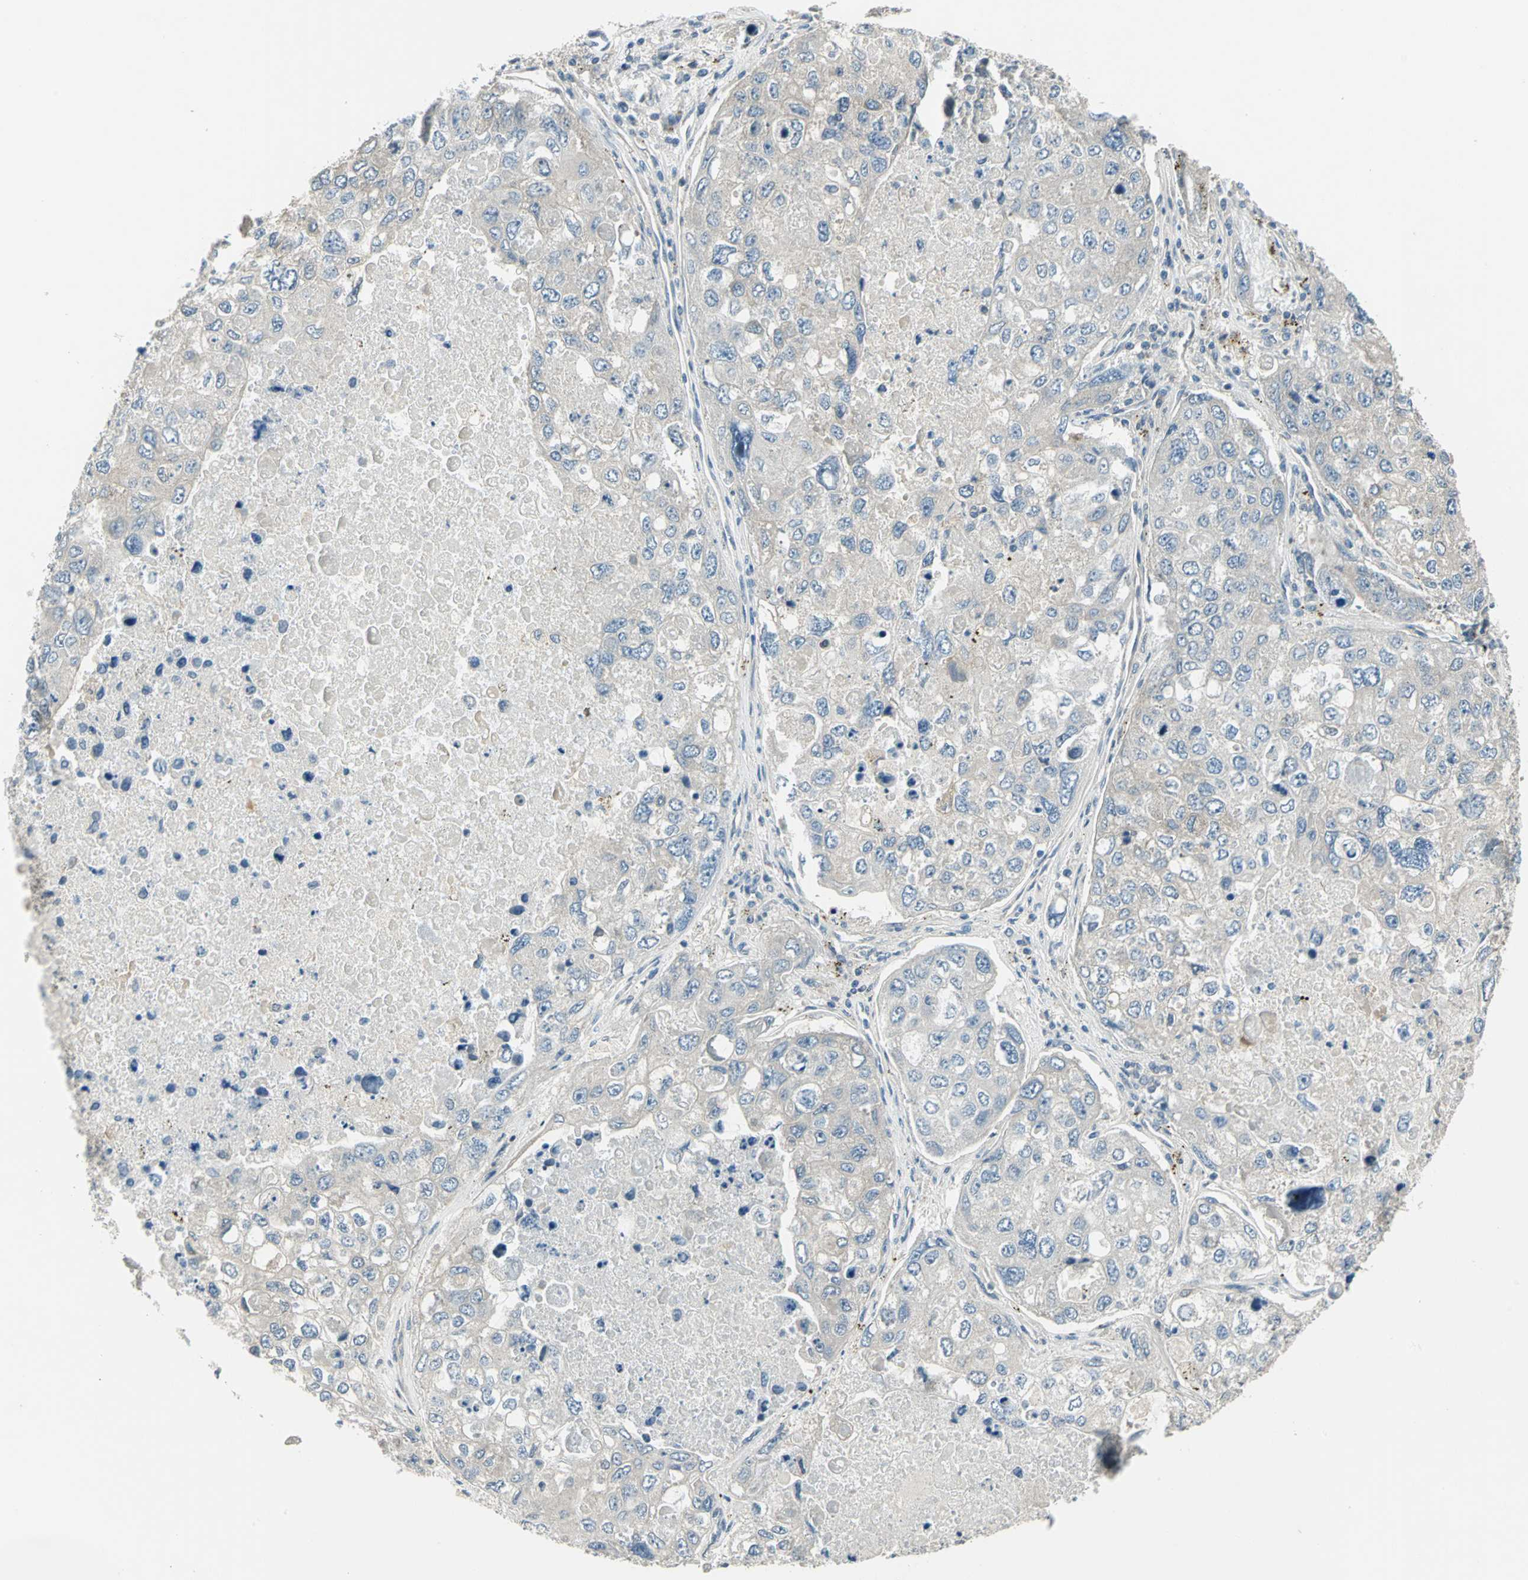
{"staining": {"intensity": "negative", "quantity": "none", "location": "none"}, "tissue": "urothelial cancer", "cell_type": "Tumor cells", "image_type": "cancer", "snomed": [{"axis": "morphology", "description": "Urothelial carcinoma, High grade"}, {"axis": "topography", "description": "Lymph node"}, {"axis": "topography", "description": "Urinary bladder"}], "caption": "Tumor cells show no significant protein staining in urothelial carcinoma (high-grade).", "gene": "PRKAA1", "patient": {"sex": "male", "age": 51}}